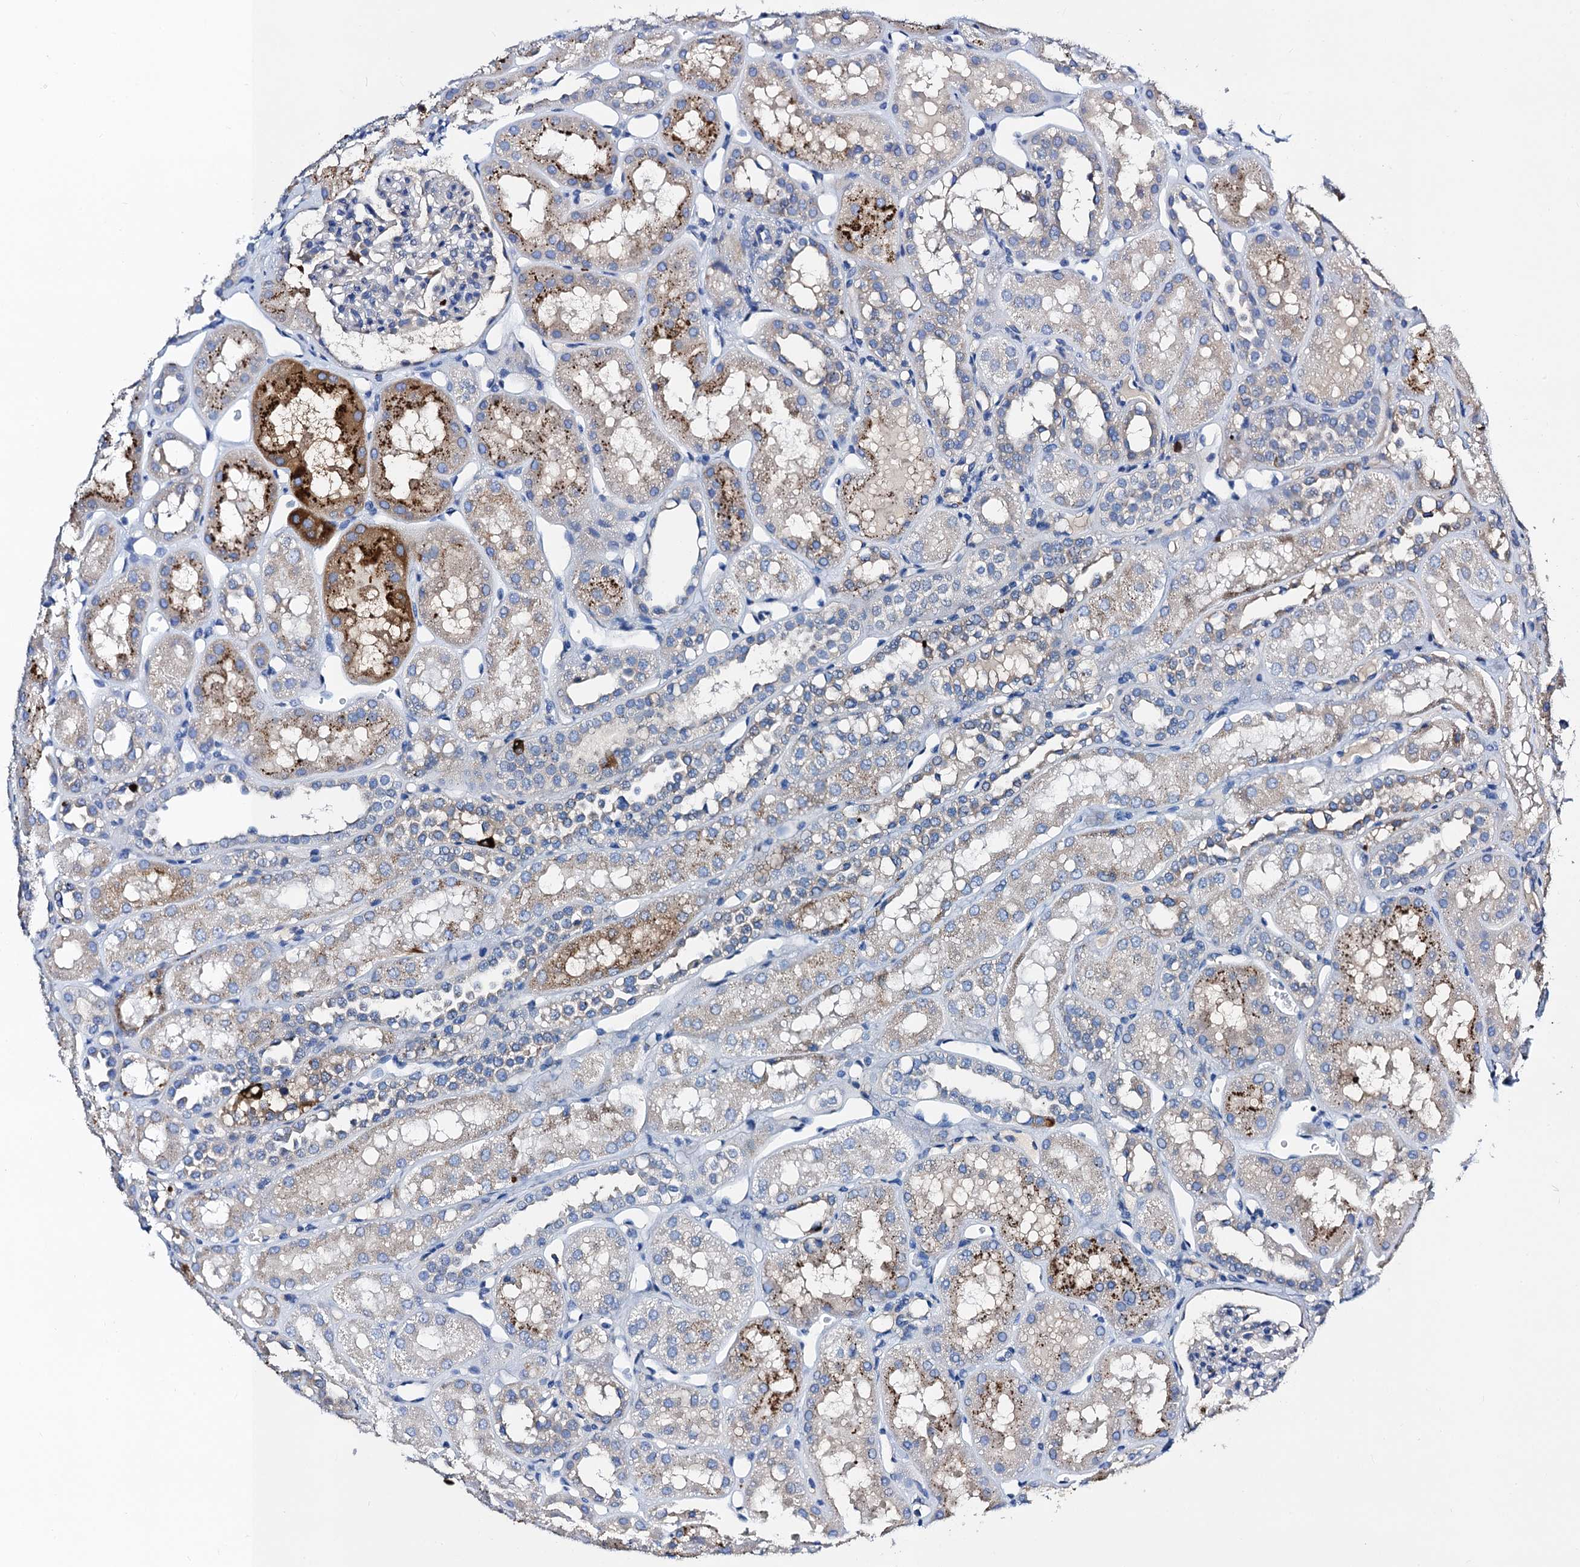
{"staining": {"intensity": "negative", "quantity": "none", "location": "none"}, "tissue": "kidney", "cell_type": "Cells in glomeruli", "image_type": "normal", "snomed": [{"axis": "morphology", "description": "Normal tissue, NOS"}, {"axis": "topography", "description": "Kidney"}], "caption": "This image is of normal kidney stained with immunohistochemistry (IHC) to label a protein in brown with the nuclei are counter-stained blue. There is no staining in cells in glomeruli.", "gene": "FREM3", "patient": {"sex": "male", "age": 16}}